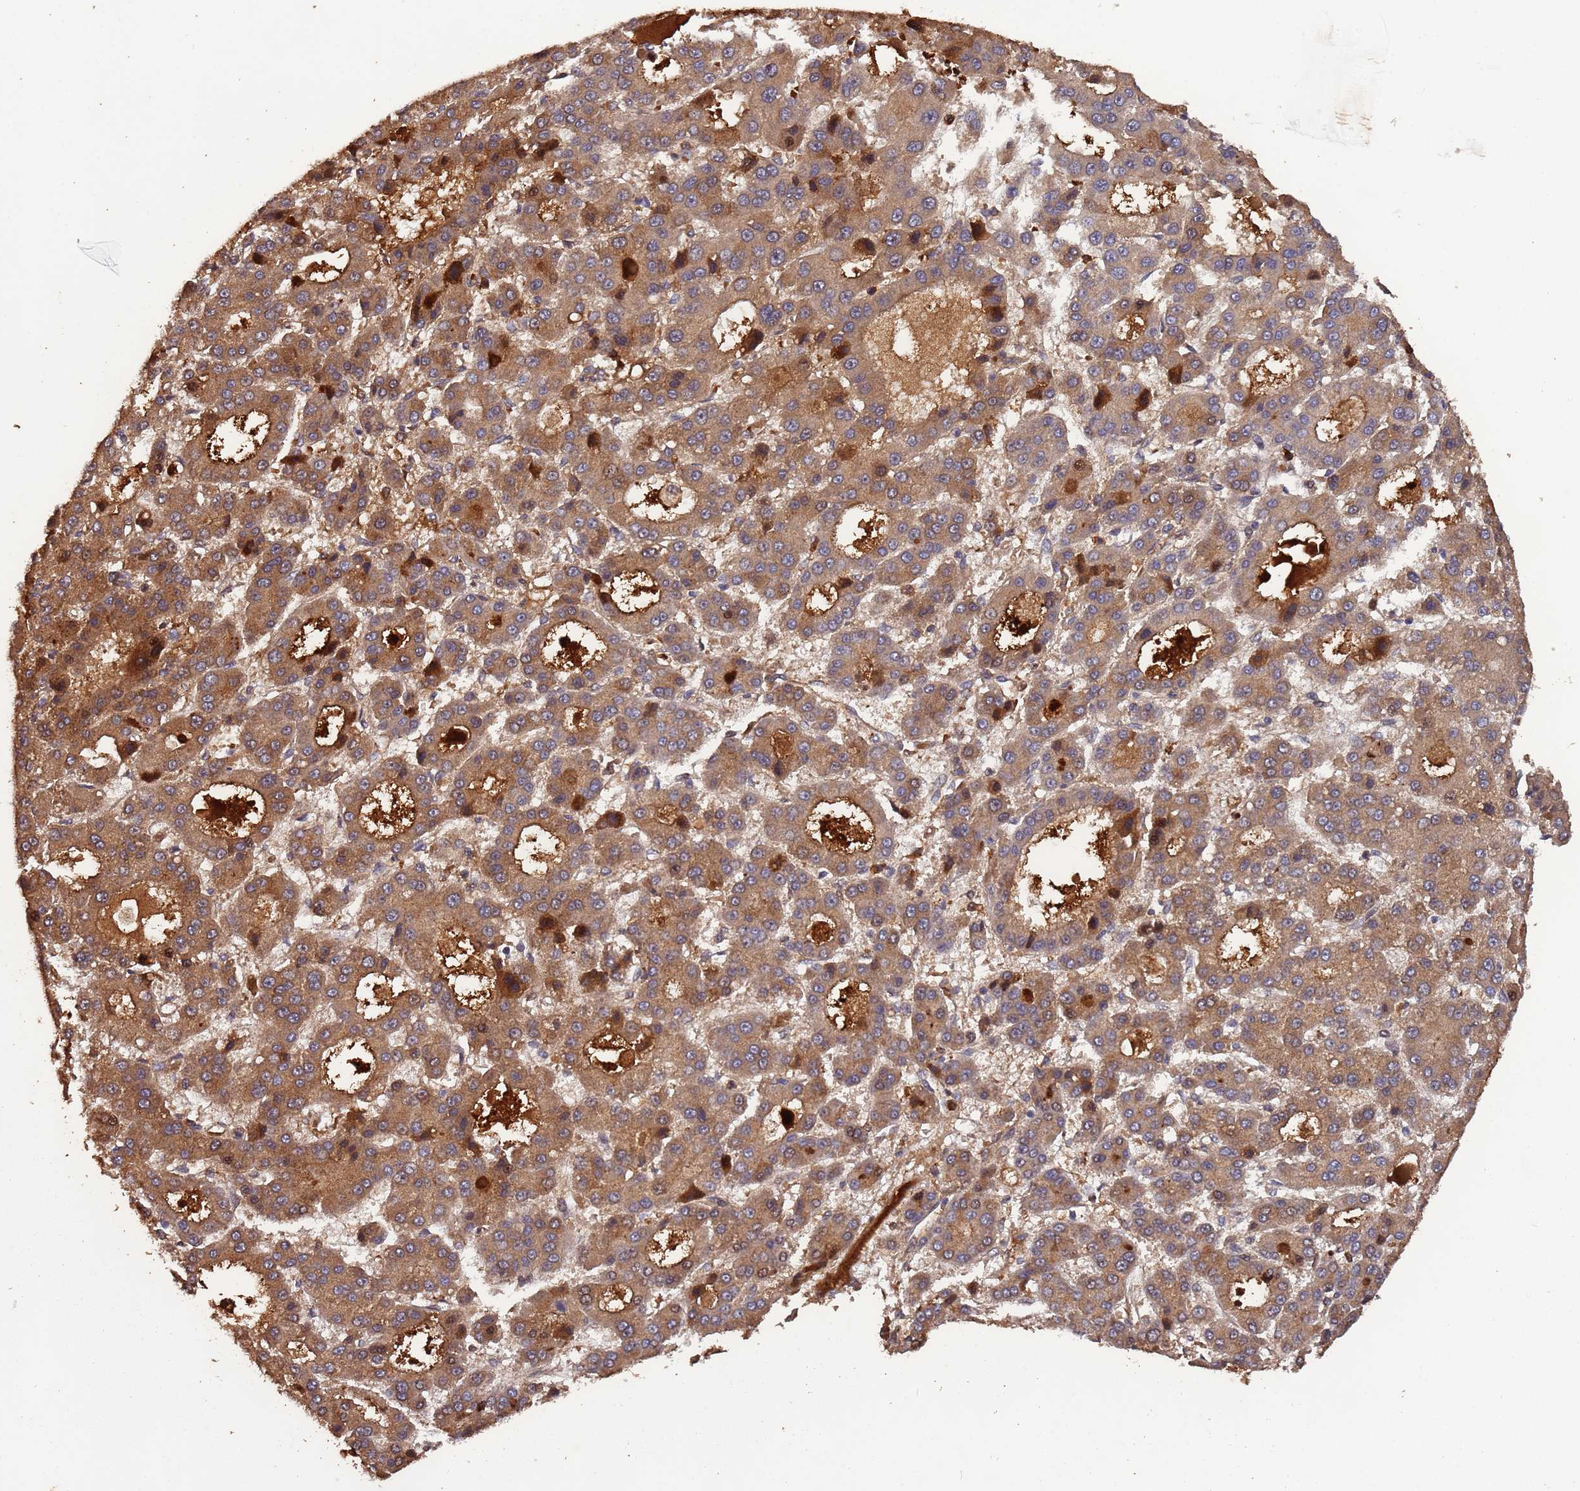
{"staining": {"intensity": "moderate", "quantity": ">75%", "location": "cytoplasmic/membranous"}, "tissue": "liver cancer", "cell_type": "Tumor cells", "image_type": "cancer", "snomed": [{"axis": "morphology", "description": "Carcinoma, Hepatocellular, NOS"}, {"axis": "topography", "description": "Liver"}], "caption": "IHC photomicrograph of hepatocellular carcinoma (liver) stained for a protein (brown), which reveals medium levels of moderate cytoplasmic/membranous expression in approximately >75% of tumor cells.", "gene": "CCDC184", "patient": {"sex": "male", "age": 70}}